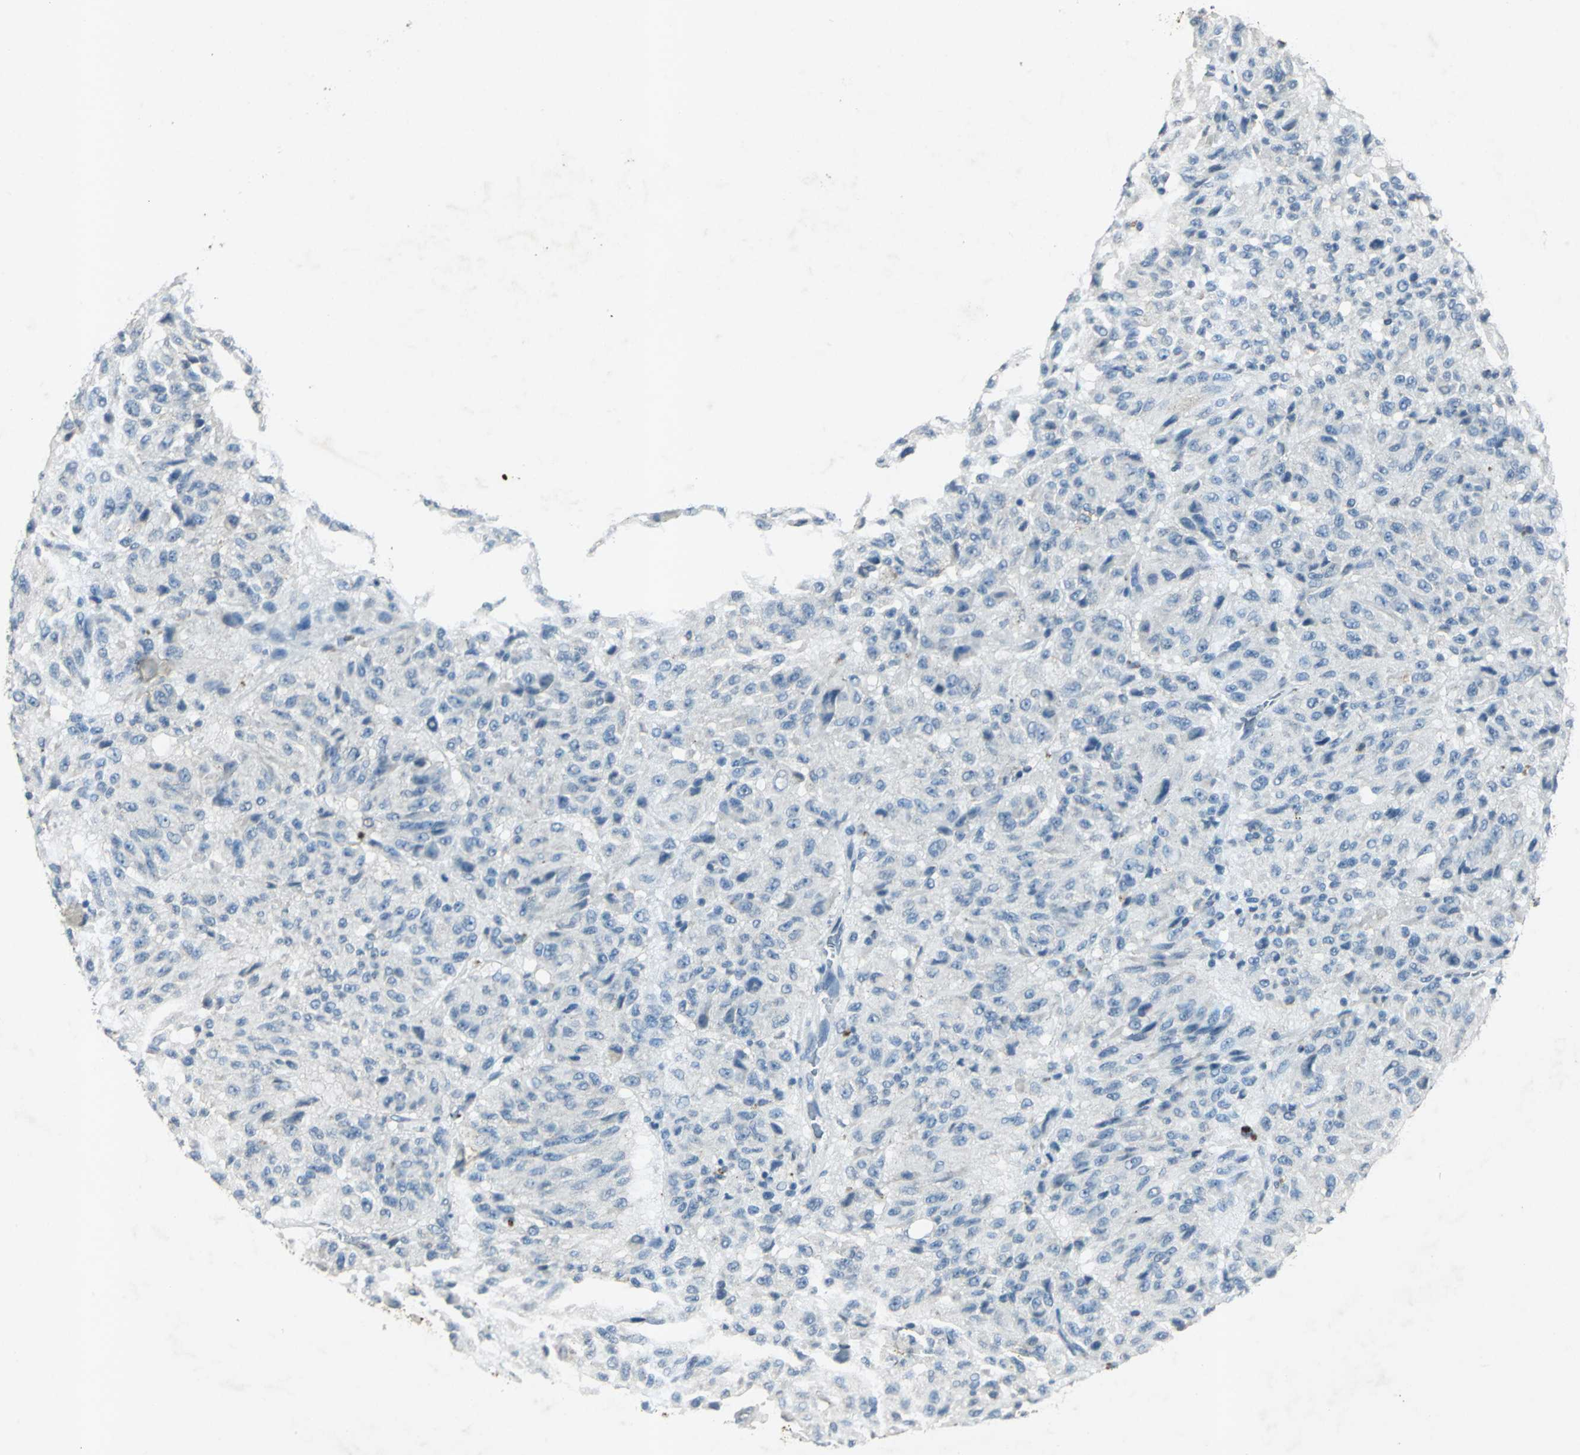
{"staining": {"intensity": "negative", "quantity": "none", "location": "none"}, "tissue": "melanoma", "cell_type": "Tumor cells", "image_type": "cancer", "snomed": [{"axis": "morphology", "description": "Malignant melanoma, Metastatic site"}, {"axis": "topography", "description": "Lung"}], "caption": "Immunohistochemistry (IHC) image of neoplastic tissue: human malignant melanoma (metastatic site) stained with DAB exhibits no significant protein expression in tumor cells. (DAB (3,3'-diaminobenzidine) immunohistochemistry (IHC), high magnification).", "gene": "CAMK2B", "patient": {"sex": "male", "age": 64}}